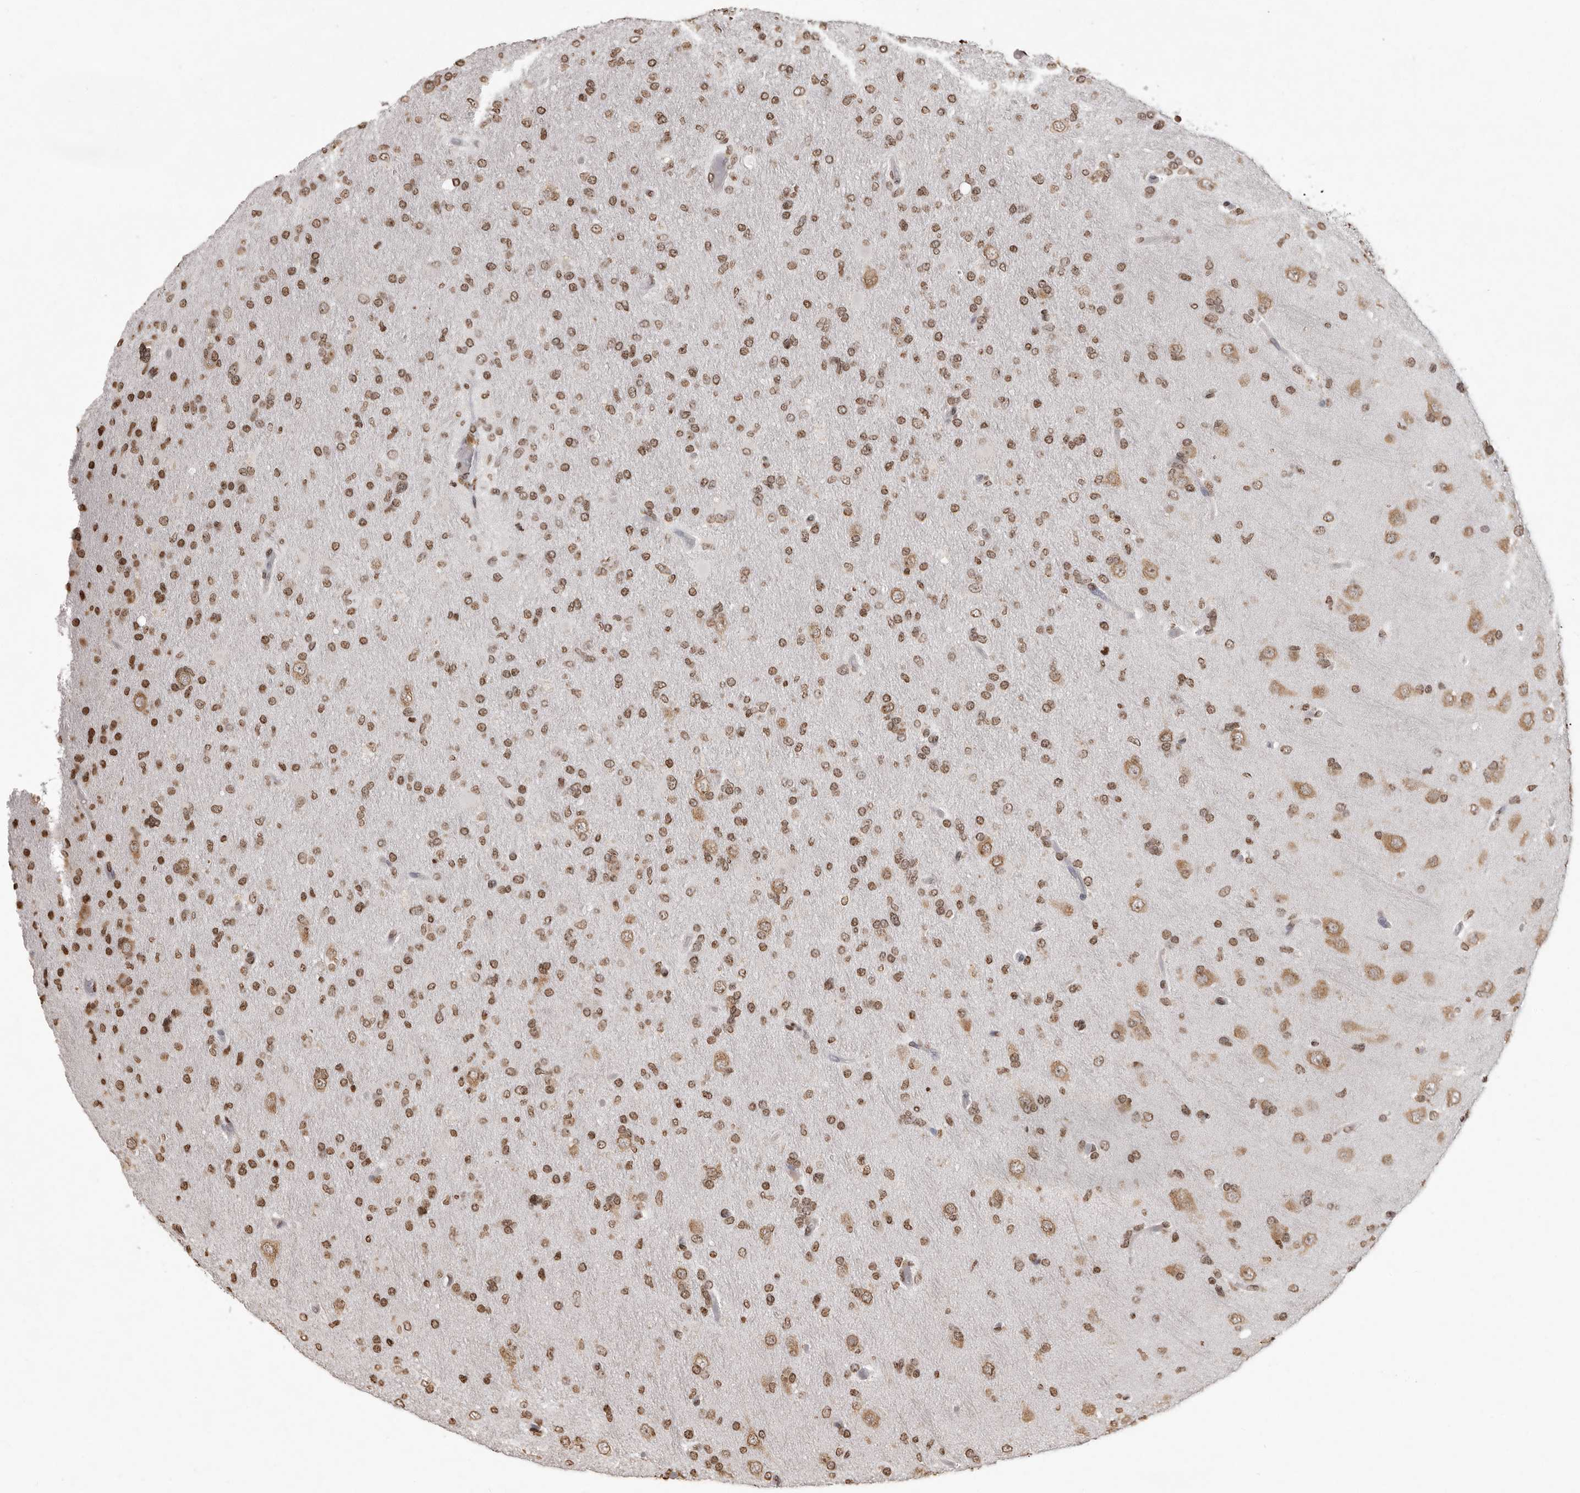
{"staining": {"intensity": "moderate", "quantity": ">75%", "location": "nuclear"}, "tissue": "glioma", "cell_type": "Tumor cells", "image_type": "cancer", "snomed": [{"axis": "morphology", "description": "Glioma, malignant, High grade"}, {"axis": "topography", "description": "Cerebral cortex"}], "caption": "A brown stain labels moderate nuclear positivity of a protein in human malignant glioma (high-grade) tumor cells.", "gene": "WDR45", "patient": {"sex": "female", "age": 36}}